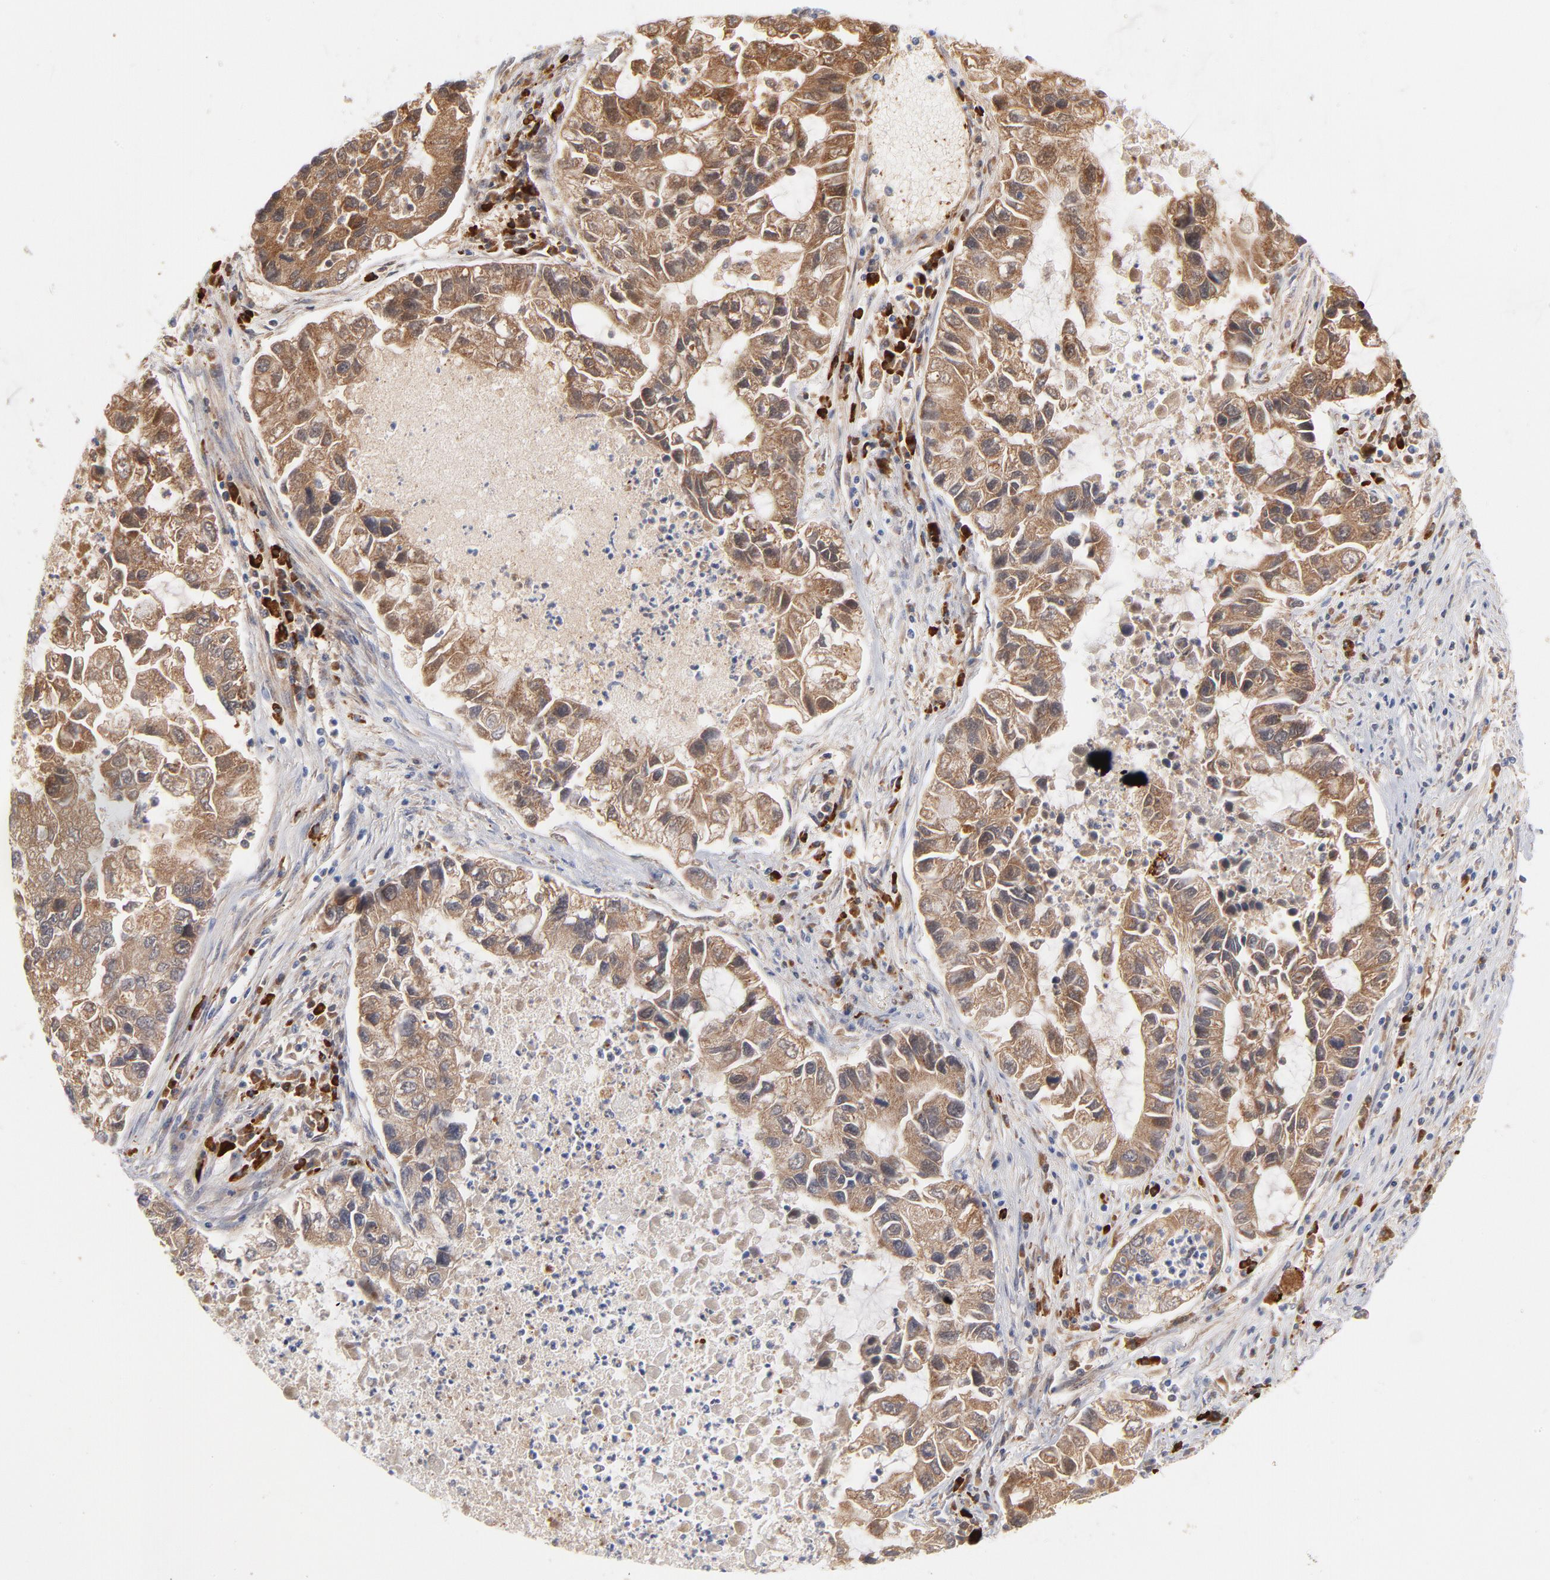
{"staining": {"intensity": "weak", "quantity": "<25%", "location": "cytoplasmic/membranous"}, "tissue": "lung cancer", "cell_type": "Tumor cells", "image_type": "cancer", "snomed": [{"axis": "morphology", "description": "Adenocarcinoma, NOS"}, {"axis": "topography", "description": "Lung"}], "caption": "Immunohistochemistry (IHC) histopathology image of neoplastic tissue: human adenocarcinoma (lung) stained with DAB (3,3'-diaminobenzidine) reveals no significant protein staining in tumor cells.", "gene": "PLAT", "patient": {"sex": "female", "age": 51}}